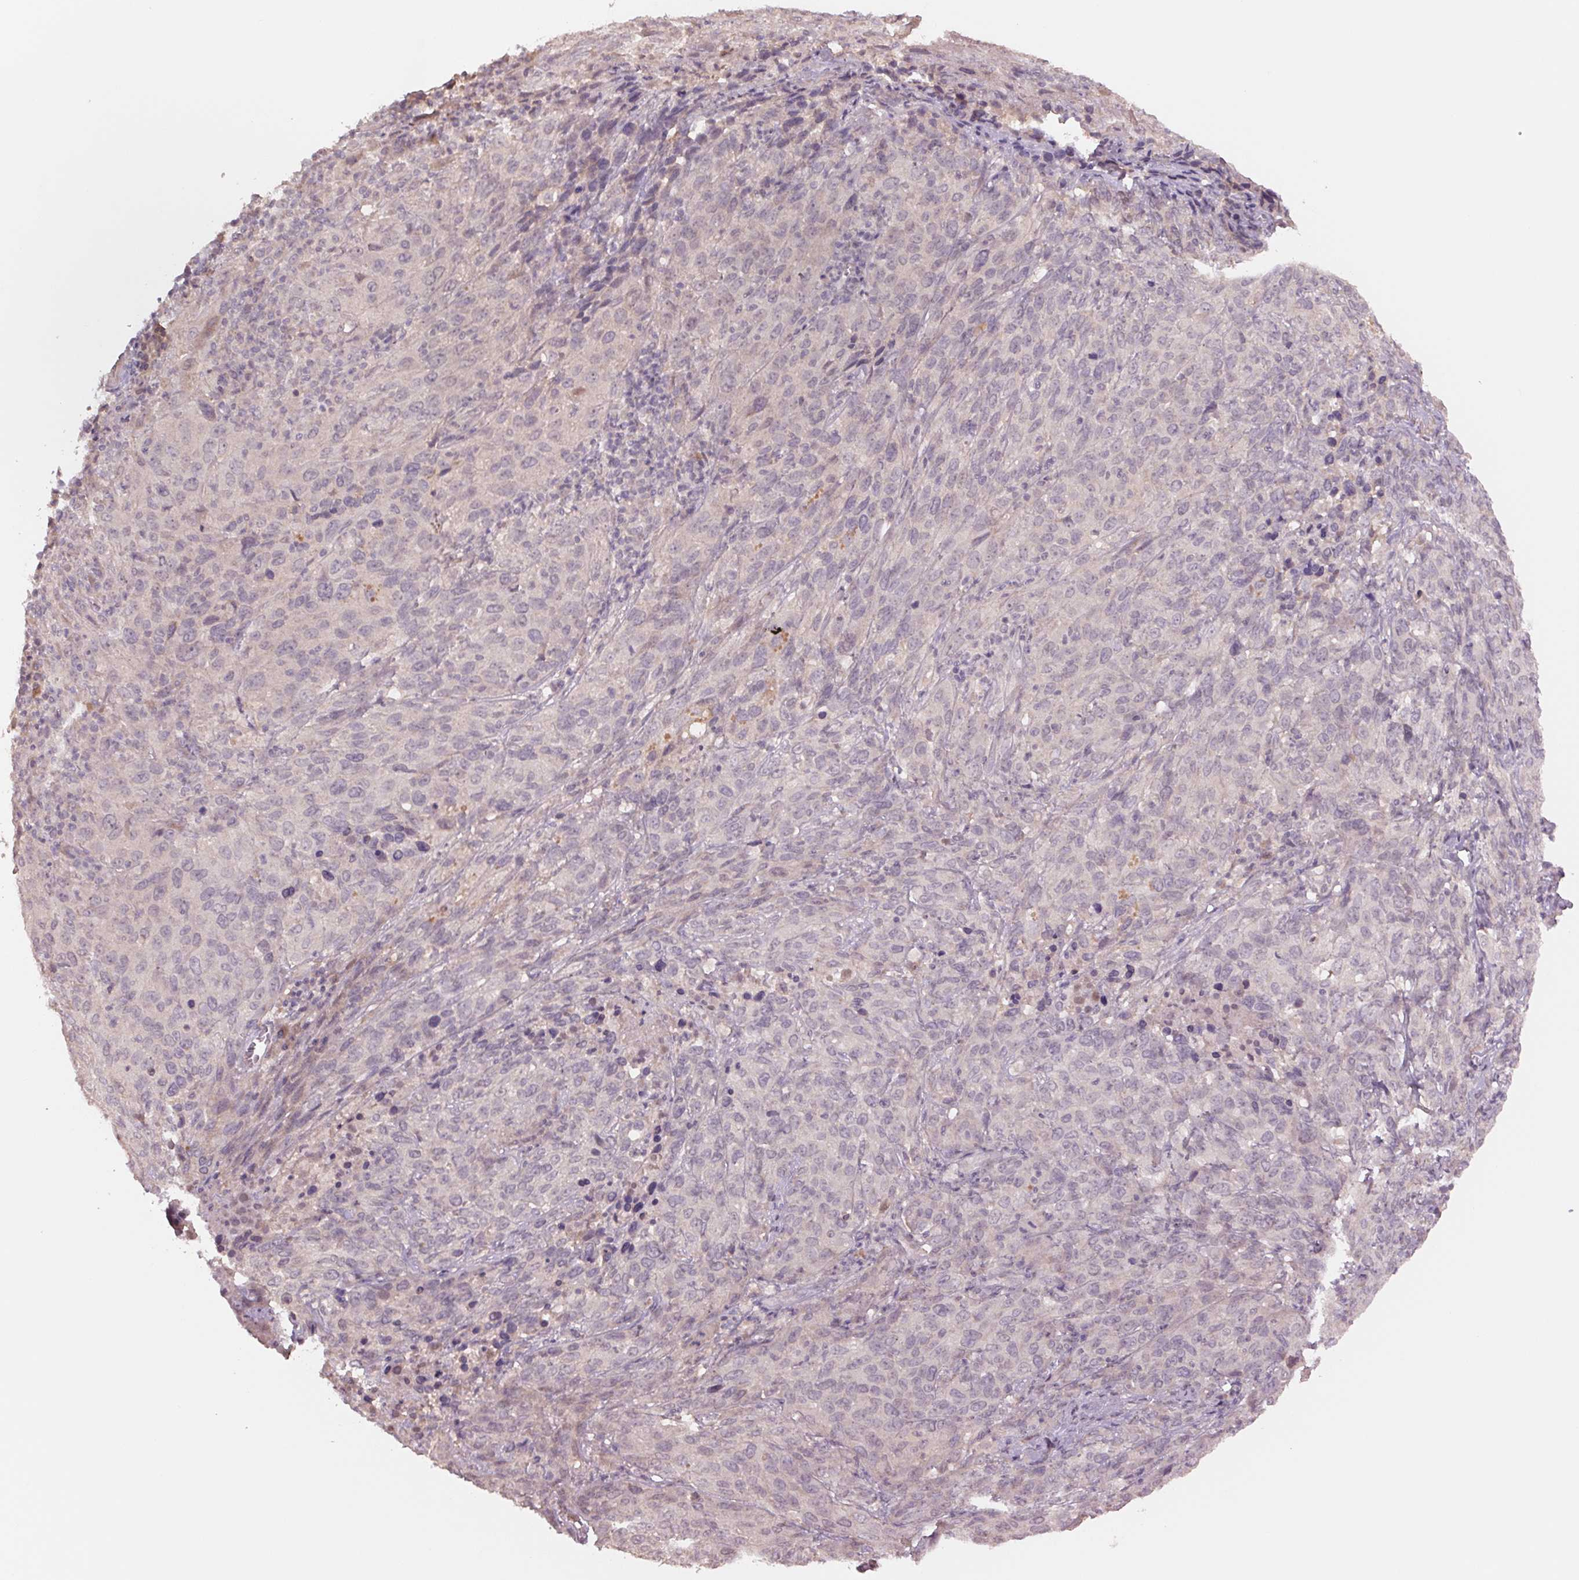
{"staining": {"intensity": "negative", "quantity": "none", "location": "none"}, "tissue": "cervical cancer", "cell_type": "Tumor cells", "image_type": "cancer", "snomed": [{"axis": "morphology", "description": "Squamous cell carcinoma, NOS"}, {"axis": "topography", "description": "Cervix"}], "caption": "Photomicrograph shows no protein expression in tumor cells of cervical cancer (squamous cell carcinoma) tissue.", "gene": "PPIA", "patient": {"sex": "female", "age": 51}}